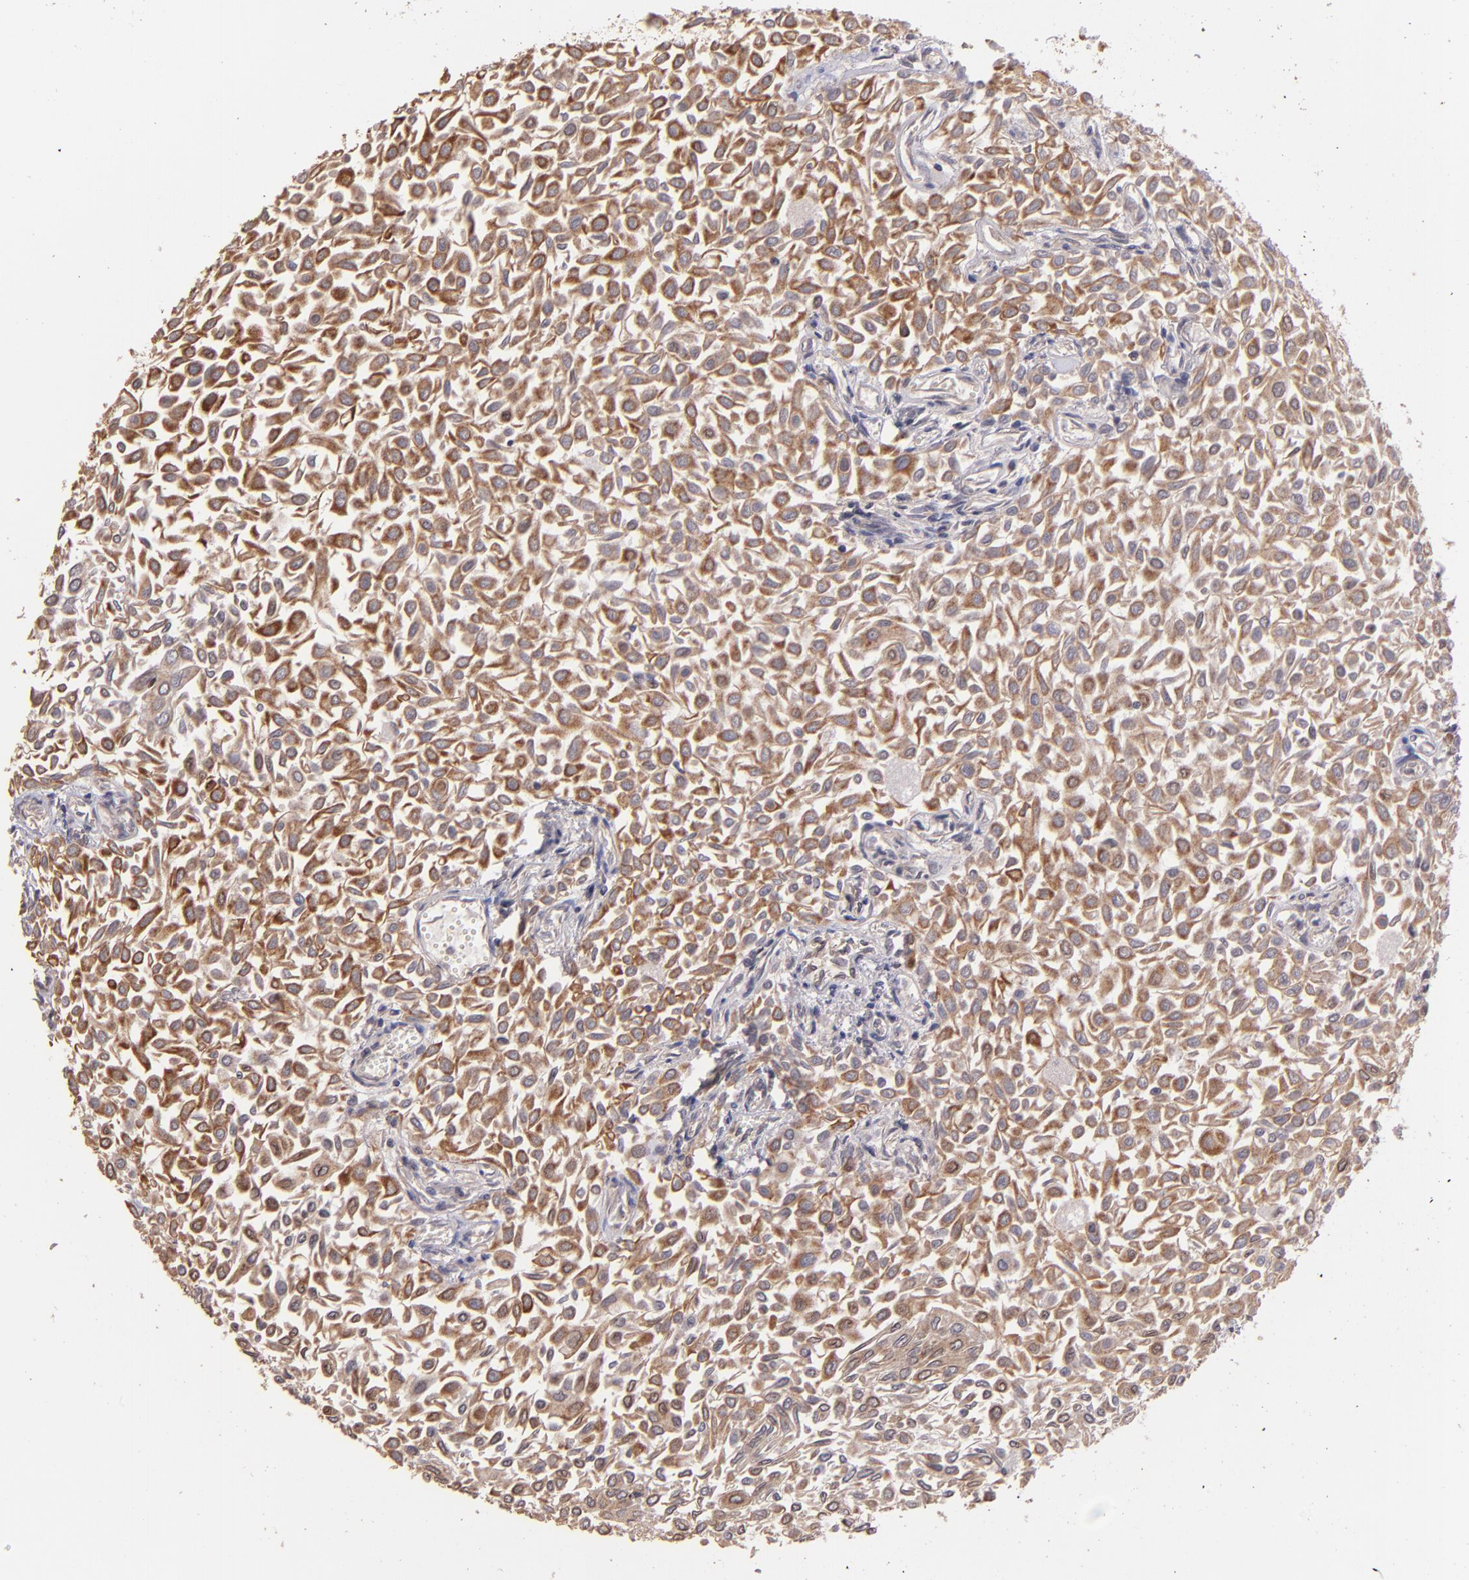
{"staining": {"intensity": "moderate", "quantity": ">75%", "location": "cytoplasmic/membranous"}, "tissue": "urothelial cancer", "cell_type": "Tumor cells", "image_type": "cancer", "snomed": [{"axis": "morphology", "description": "Urothelial carcinoma, Low grade"}, {"axis": "topography", "description": "Urinary bladder"}], "caption": "Immunohistochemistry histopathology image of neoplastic tissue: urothelial cancer stained using IHC exhibits medium levels of moderate protein expression localized specifically in the cytoplasmic/membranous of tumor cells, appearing as a cytoplasmic/membranous brown color.", "gene": "NUP62CL", "patient": {"sex": "male", "age": 64}}